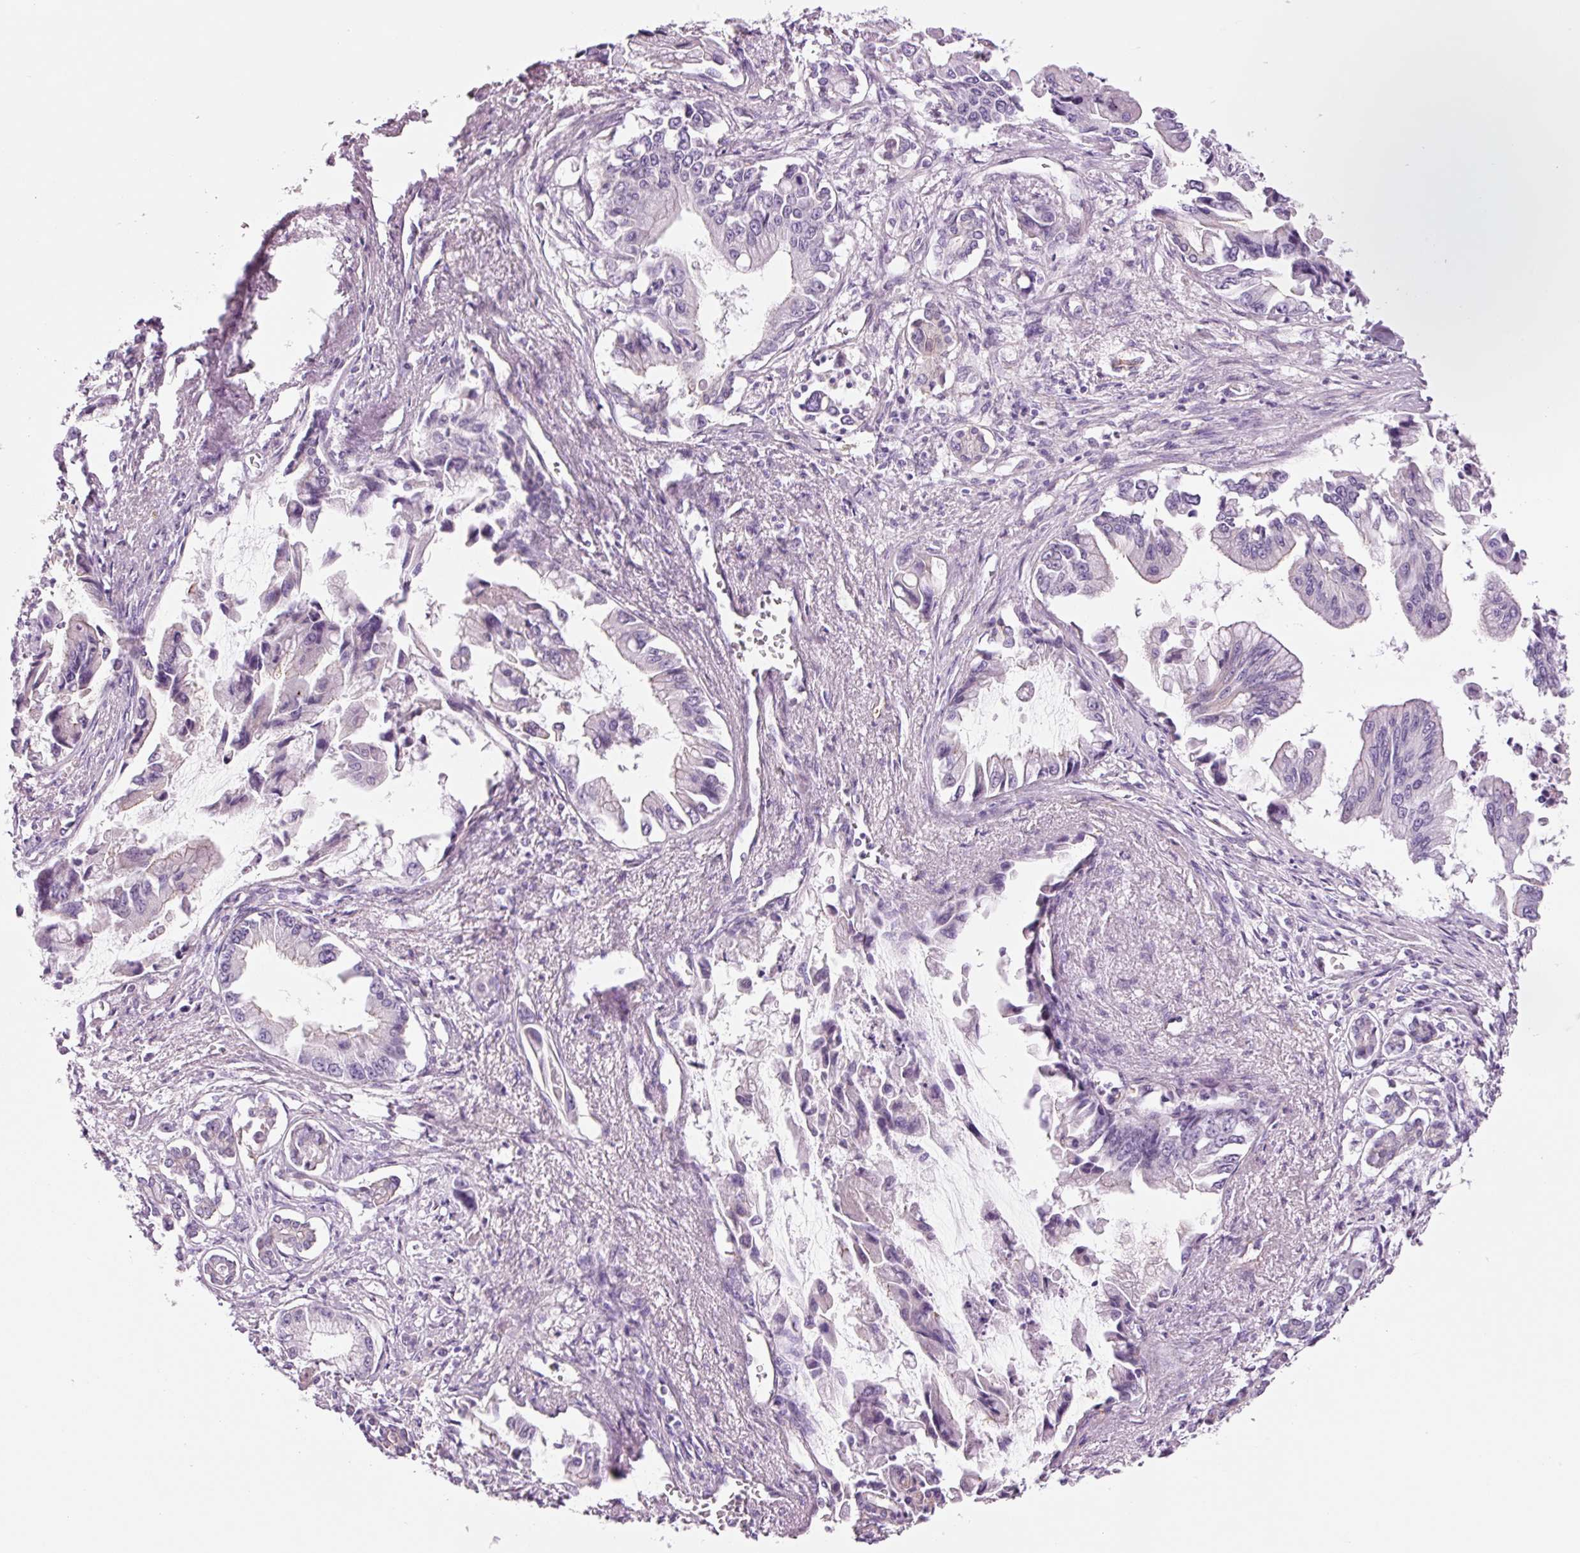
{"staining": {"intensity": "negative", "quantity": "none", "location": "none"}, "tissue": "pancreatic cancer", "cell_type": "Tumor cells", "image_type": "cancer", "snomed": [{"axis": "morphology", "description": "Adenocarcinoma, NOS"}, {"axis": "topography", "description": "Pancreas"}], "caption": "DAB immunohistochemical staining of human pancreatic cancer reveals no significant expression in tumor cells.", "gene": "HSPA4L", "patient": {"sex": "male", "age": 84}}